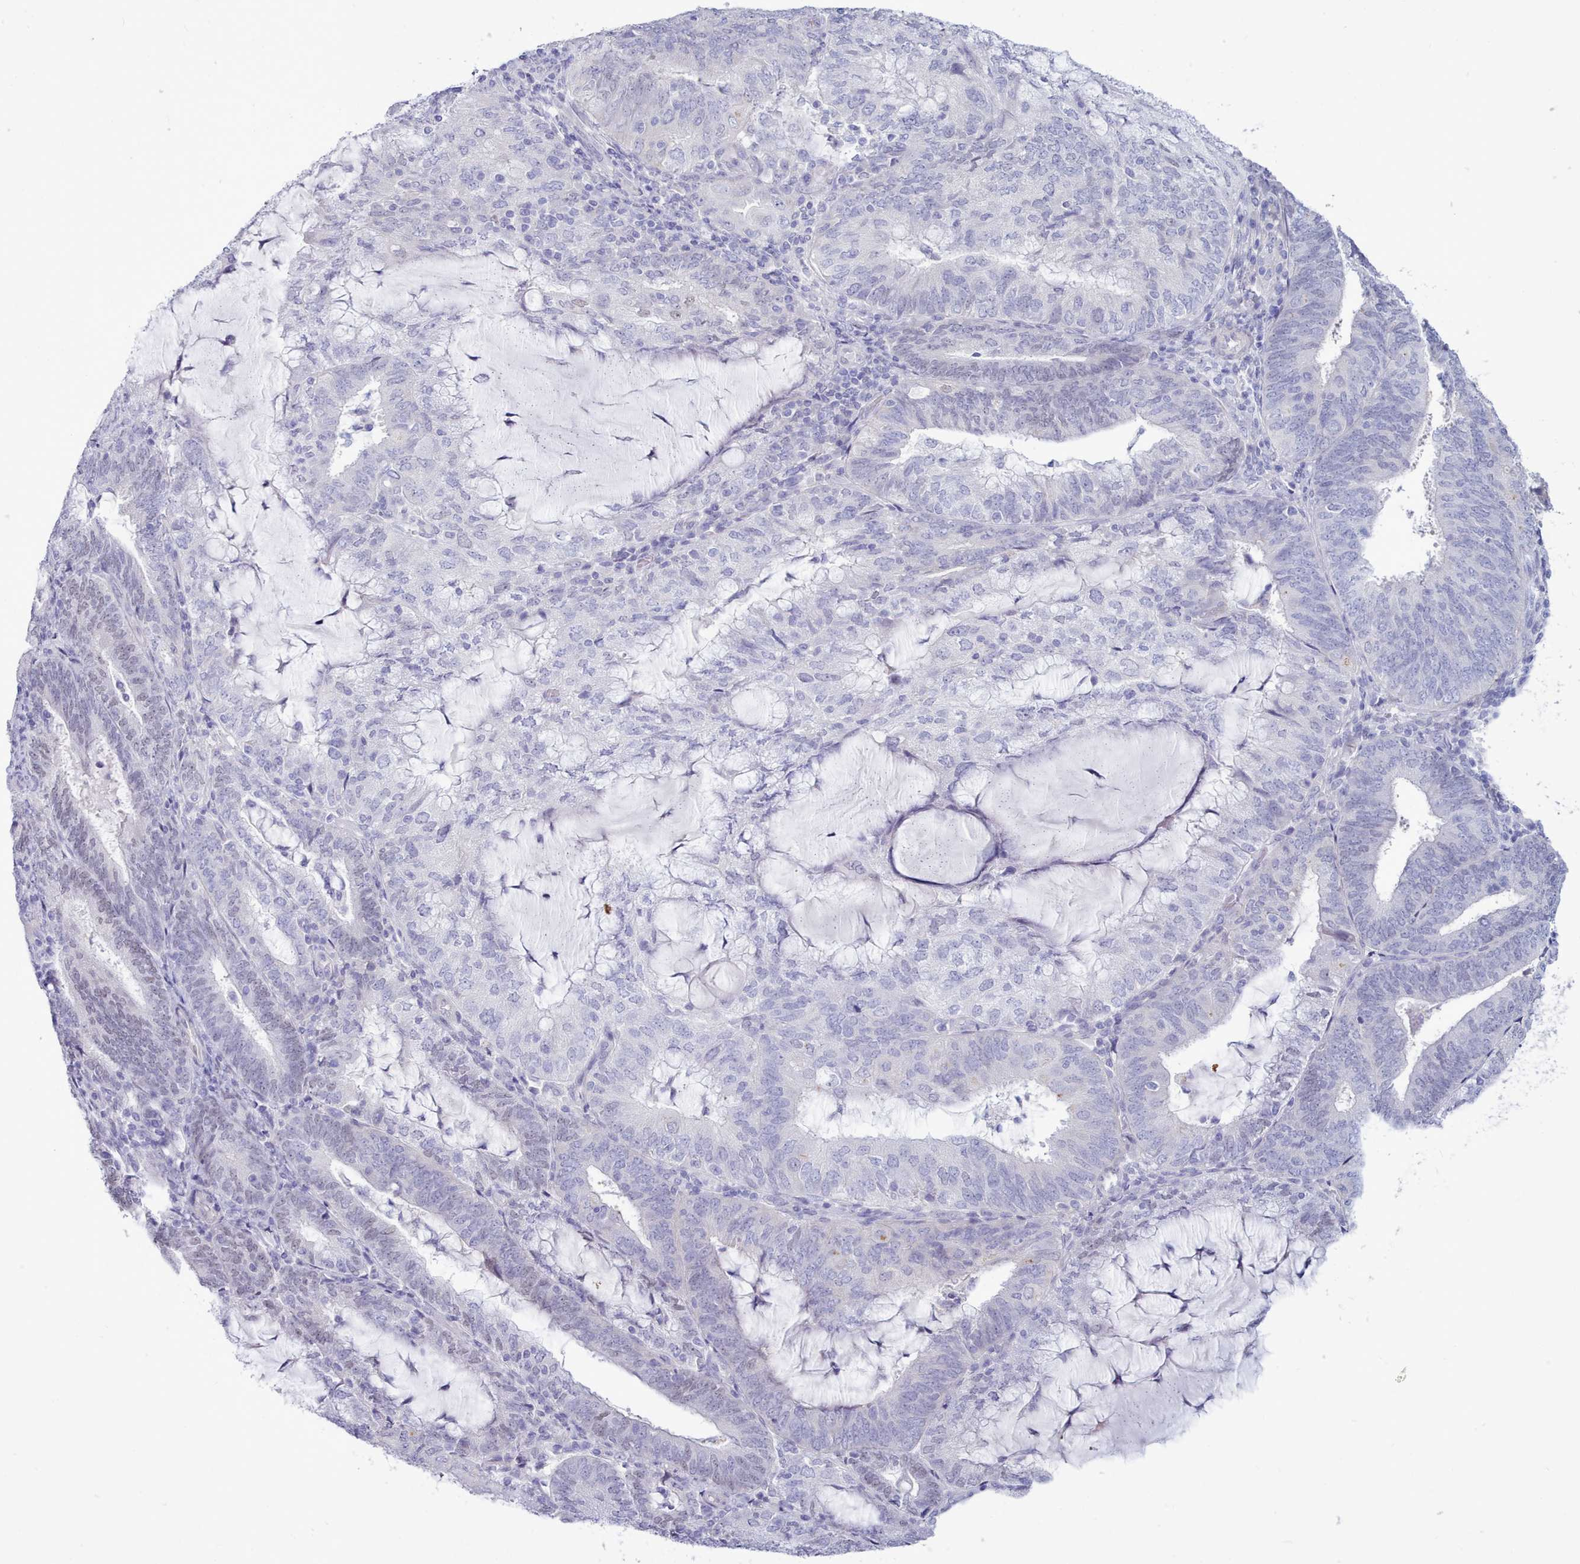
{"staining": {"intensity": "negative", "quantity": "none", "location": "none"}, "tissue": "endometrial cancer", "cell_type": "Tumor cells", "image_type": "cancer", "snomed": [{"axis": "morphology", "description": "Adenocarcinoma, NOS"}, {"axis": "topography", "description": "Endometrium"}], "caption": "Human adenocarcinoma (endometrial) stained for a protein using immunohistochemistry reveals no expression in tumor cells.", "gene": "TMEM253", "patient": {"sex": "female", "age": 81}}